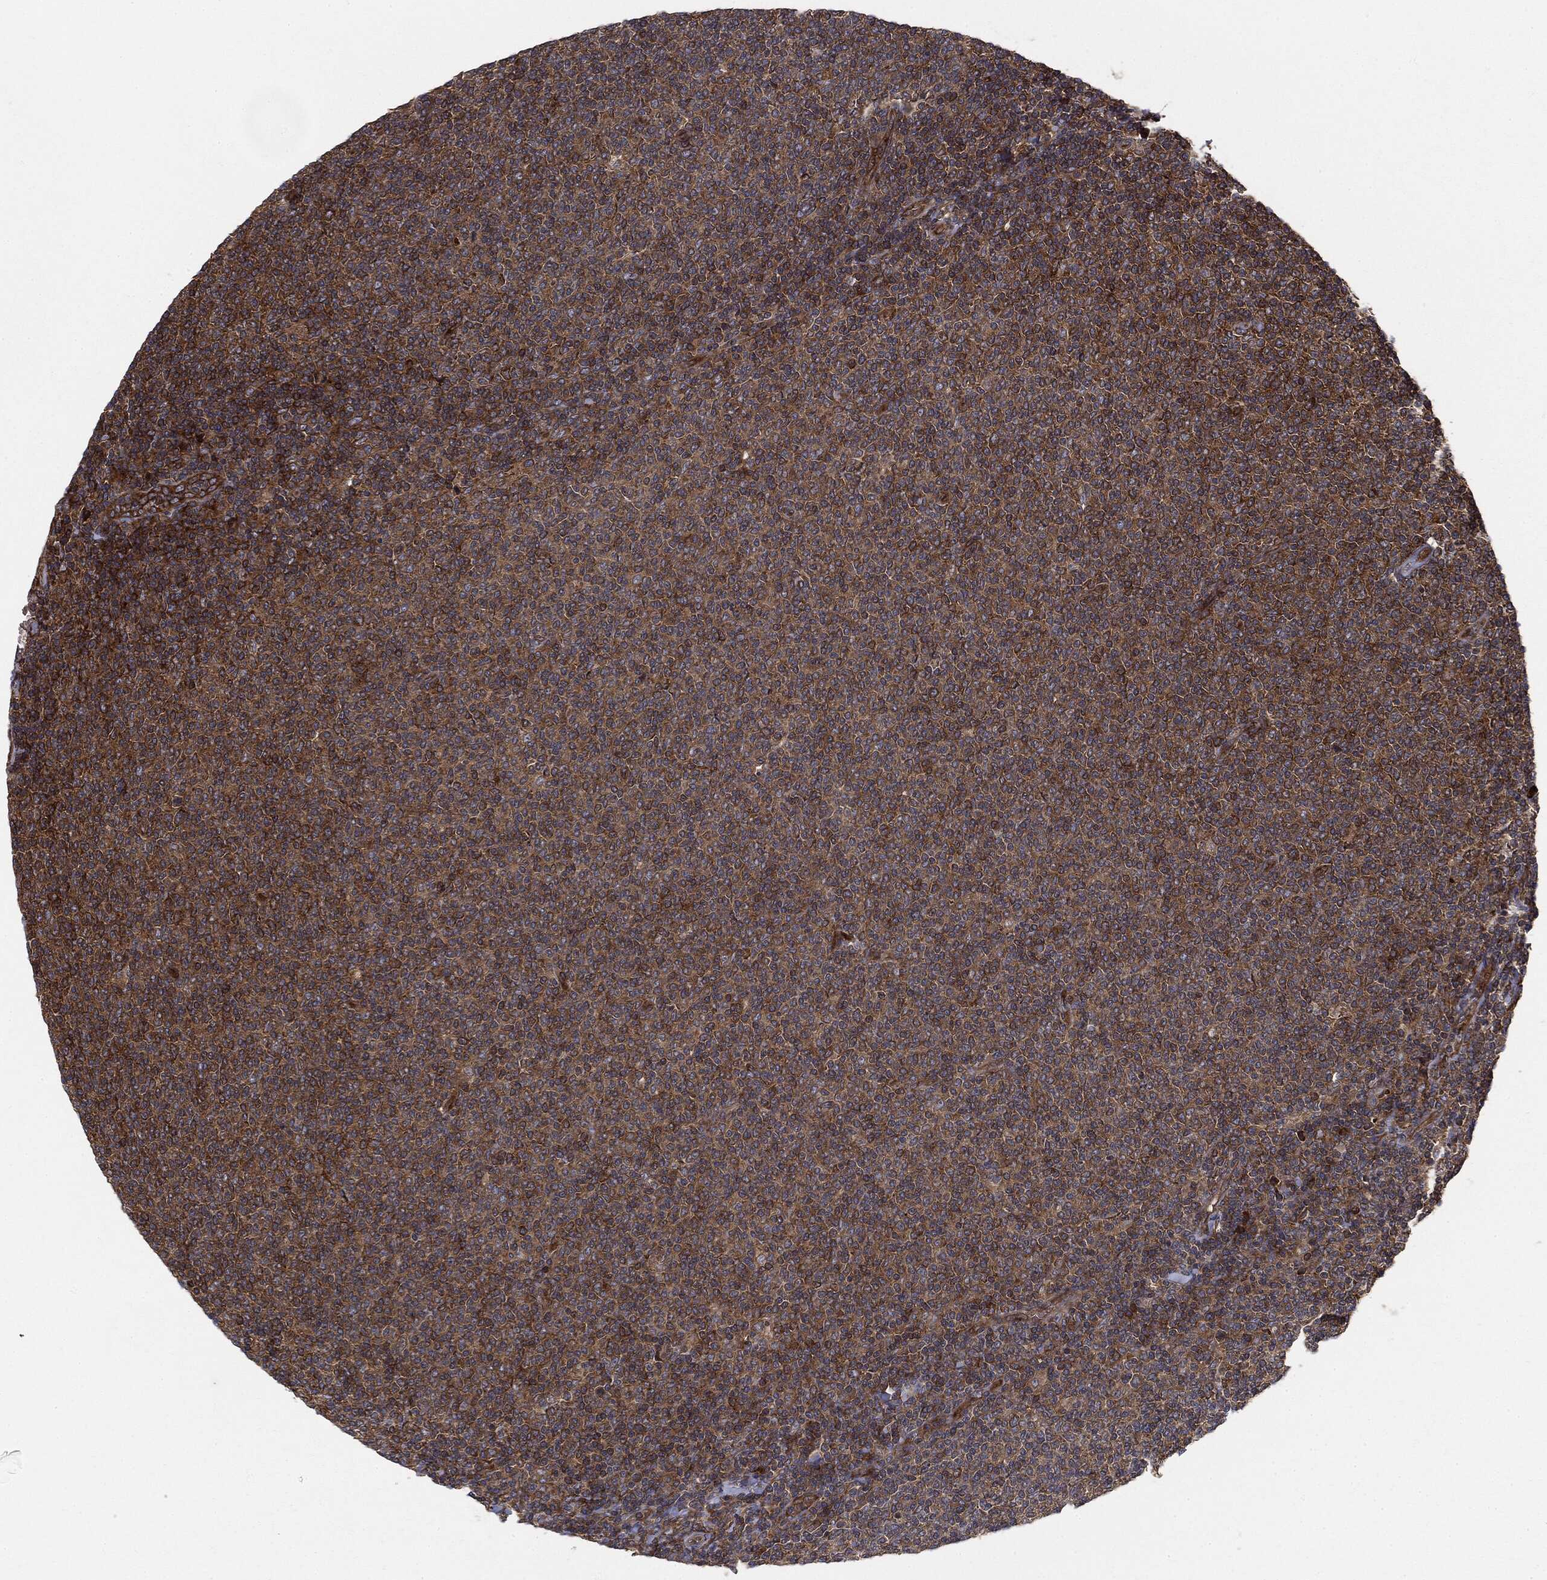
{"staining": {"intensity": "moderate", "quantity": "25%-75%", "location": "cytoplasmic/membranous"}, "tissue": "lymphoma", "cell_type": "Tumor cells", "image_type": "cancer", "snomed": [{"axis": "morphology", "description": "Malignant lymphoma, non-Hodgkin's type, Low grade"}, {"axis": "topography", "description": "Lymph node"}], "caption": "Immunohistochemical staining of lymphoma exhibits medium levels of moderate cytoplasmic/membranous protein expression in approximately 25%-75% of tumor cells.", "gene": "EIF2AK2", "patient": {"sex": "male", "age": 52}}